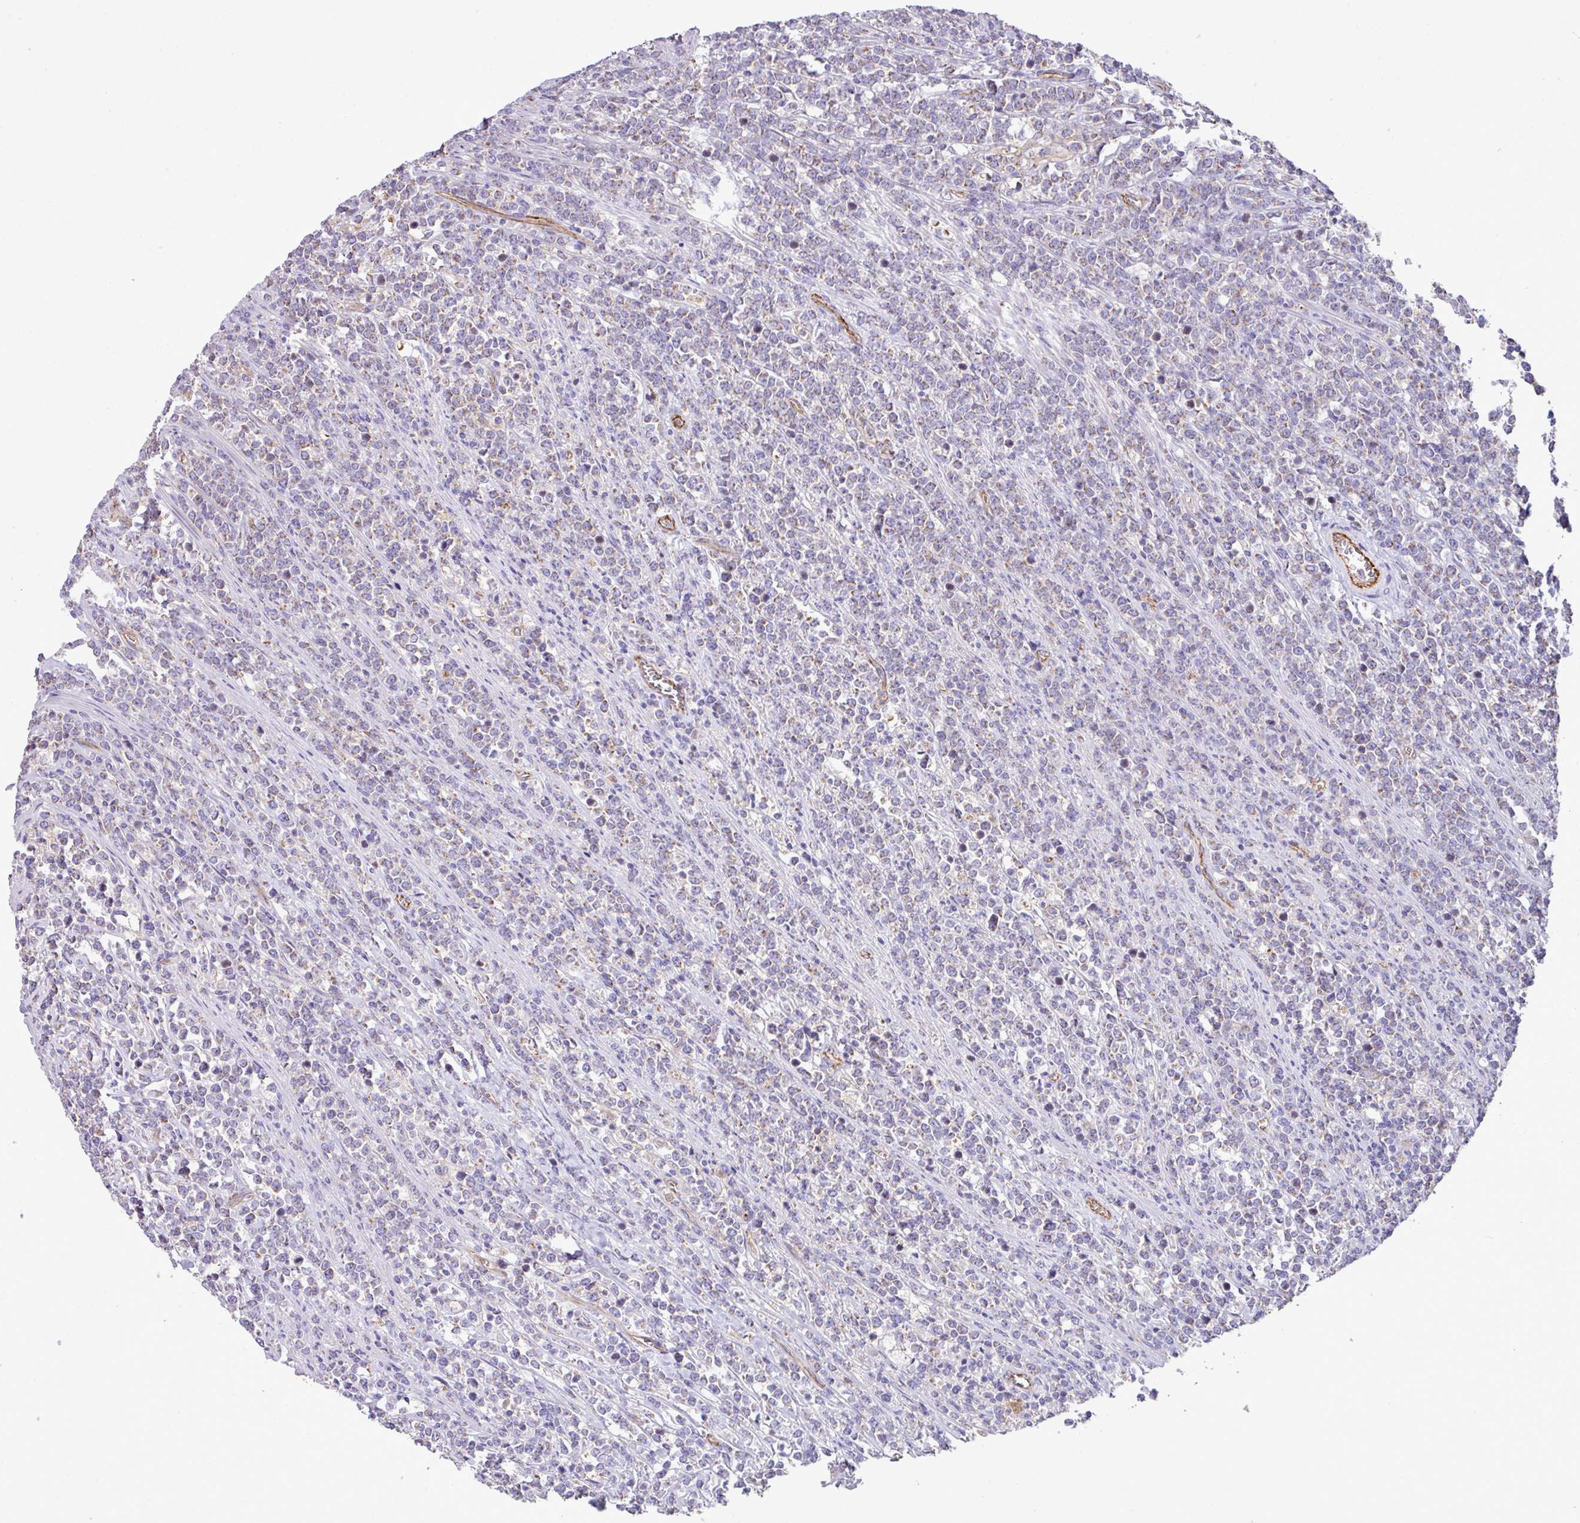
{"staining": {"intensity": "weak", "quantity": "25%-75%", "location": "cytoplasmic/membranous"}, "tissue": "lymphoma", "cell_type": "Tumor cells", "image_type": "cancer", "snomed": [{"axis": "morphology", "description": "Malignant lymphoma, non-Hodgkin's type, High grade"}, {"axis": "topography", "description": "Small intestine"}], "caption": "Protein staining of high-grade malignant lymphoma, non-Hodgkin's type tissue displays weak cytoplasmic/membranous expression in approximately 25%-75% of tumor cells.", "gene": "LRRC53", "patient": {"sex": "male", "age": 8}}